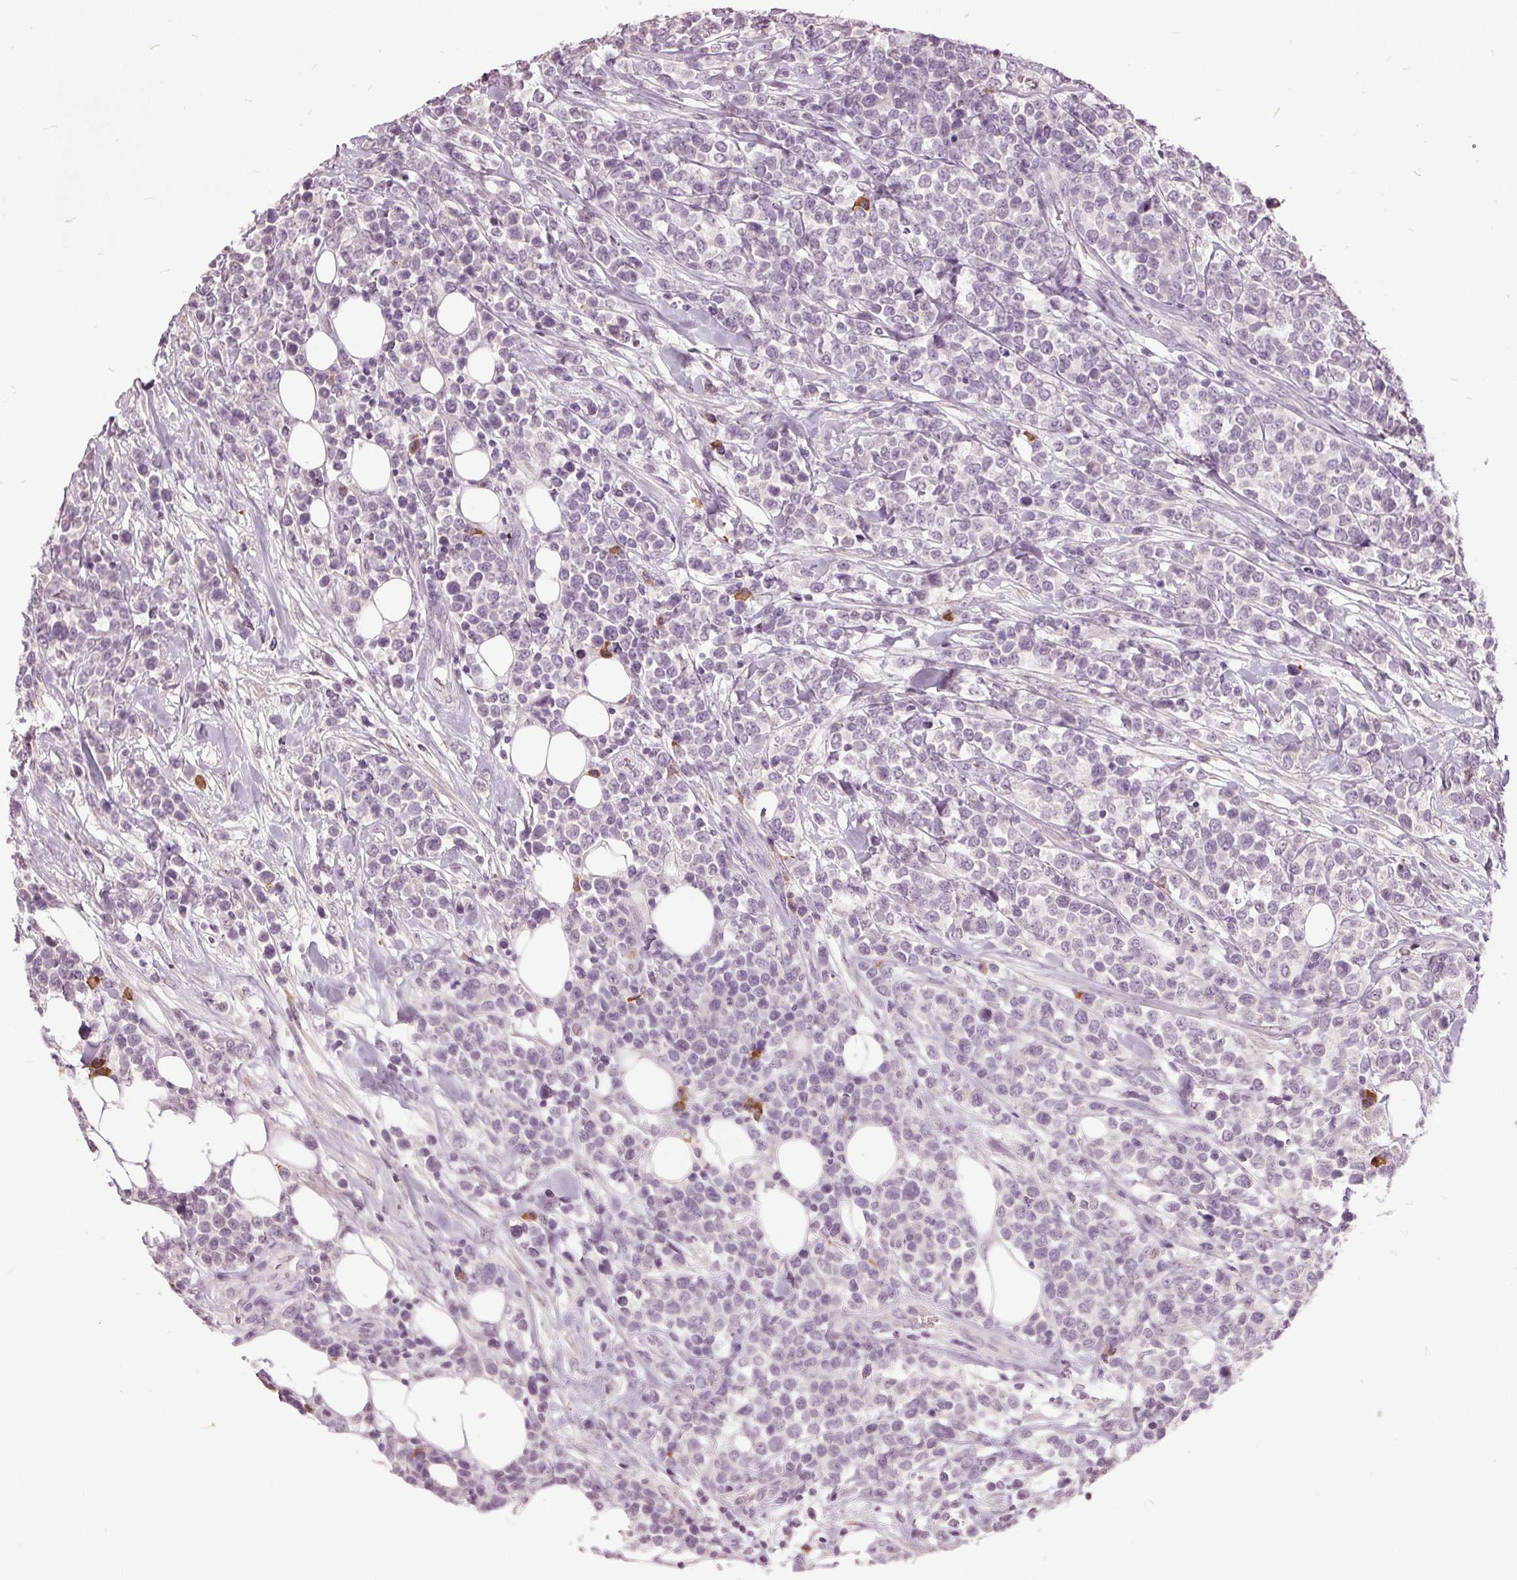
{"staining": {"intensity": "negative", "quantity": "none", "location": "none"}, "tissue": "lymphoma", "cell_type": "Tumor cells", "image_type": "cancer", "snomed": [{"axis": "morphology", "description": "Malignant lymphoma, non-Hodgkin's type, High grade"}, {"axis": "topography", "description": "Soft tissue"}], "caption": "A high-resolution image shows IHC staining of malignant lymphoma, non-Hodgkin's type (high-grade), which displays no significant expression in tumor cells.", "gene": "CXCL16", "patient": {"sex": "female", "age": 56}}